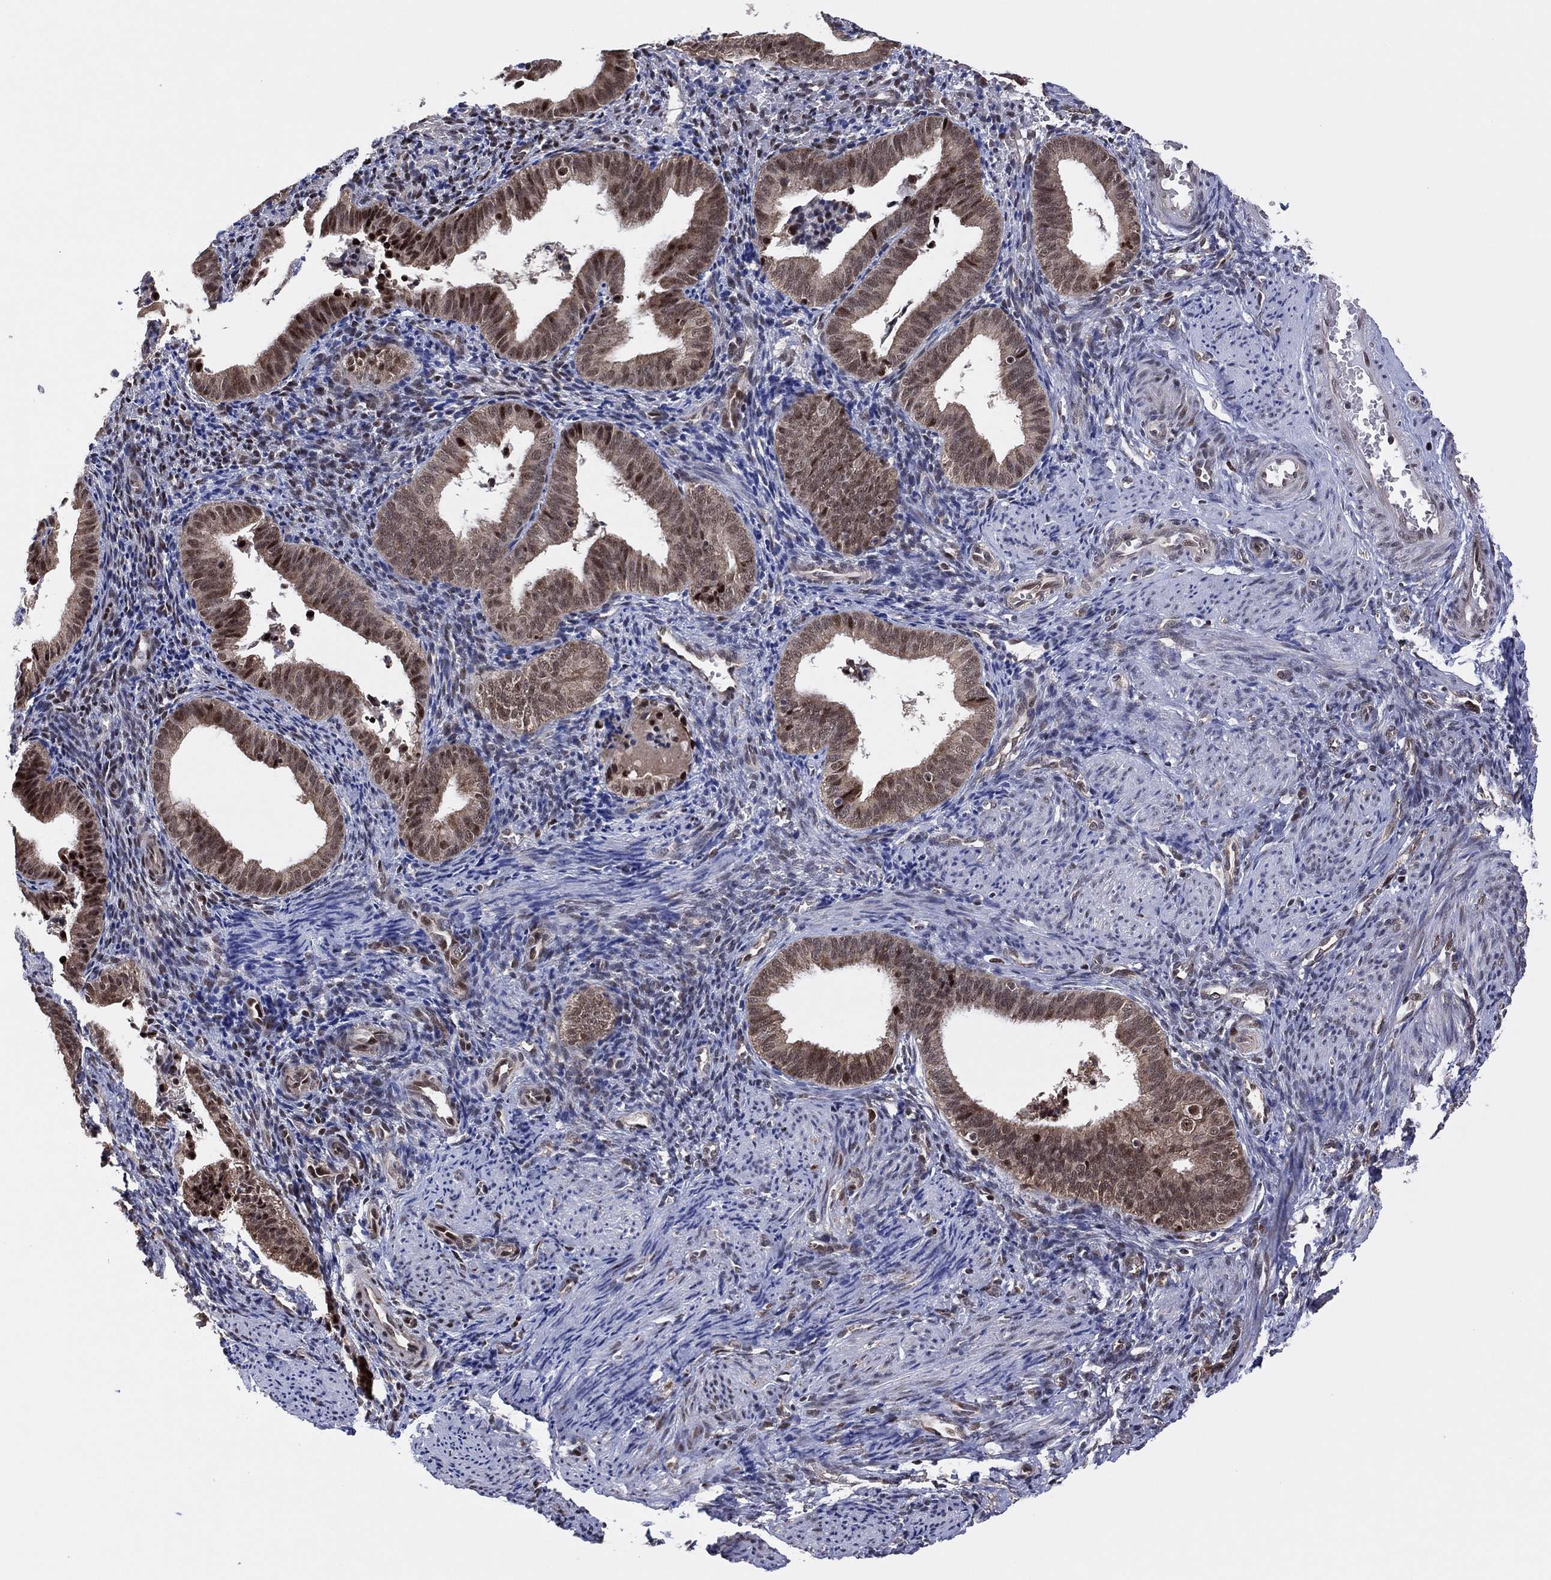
{"staining": {"intensity": "negative", "quantity": "none", "location": "none"}, "tissue": "endometrium", "cell_type": "Cells in endometrial stroma", "image_type": "normal", "snomed": [{"axis": "morphology", "description": "Normal tissue, NOS"}, {"axis": "topography", "description": "Endometrium"}], "caption": "A micrograph of human endometrium is negative for staining in cells in endometrial stroma. (Stains: DAB (3,3'-diaminobenzidine) IHC with hematoxylin counter stain, Microscopy: brightfield microscopy at high magnification).", "gene": "PIDD1", "patient": {"sex": "female", "age": 42}}